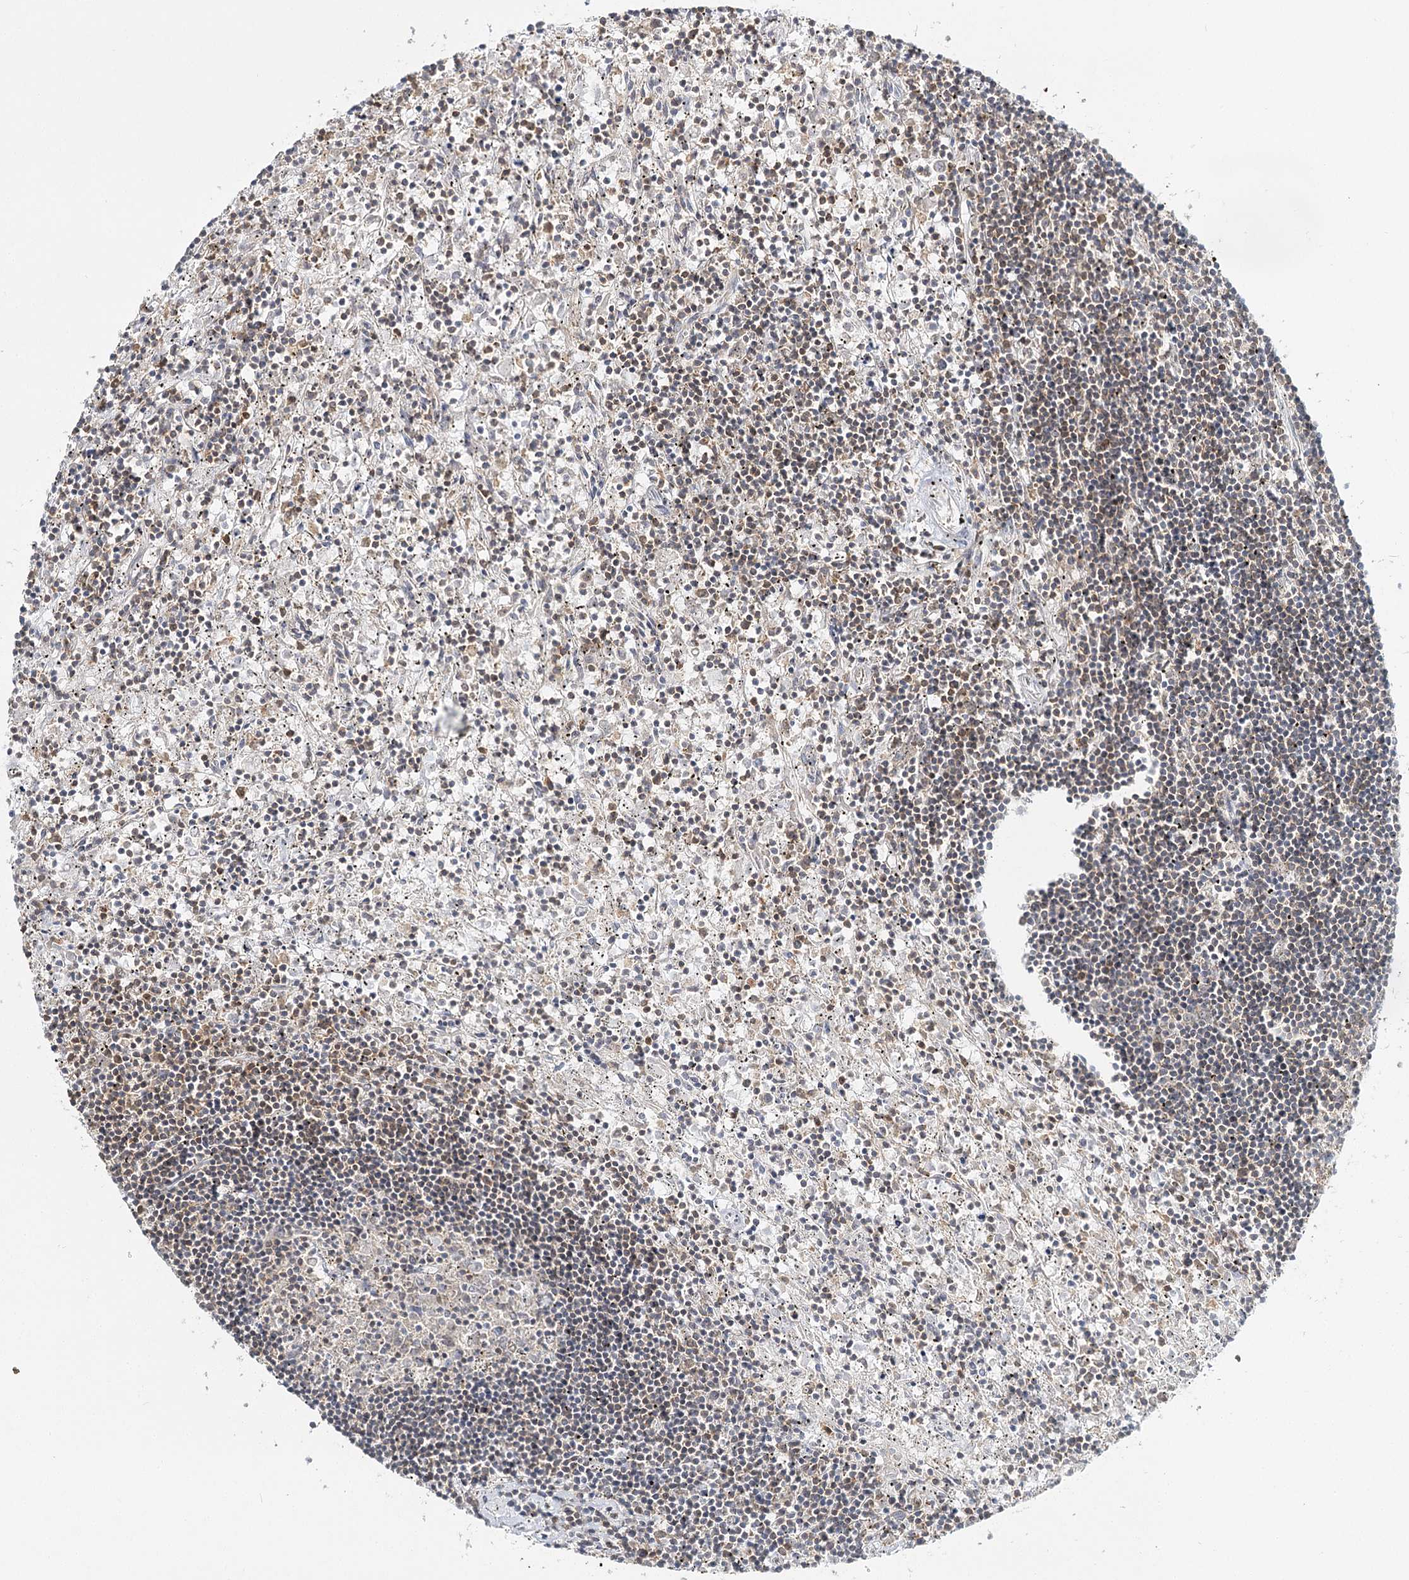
{"staining": {"intensity": "weak", "quantity": "25%-75%", "location": "cytoplasmic/membranous"}, "tissue": "lymphoma", "cell_type": "Tumor cells", "image_type": "cancer", "snomed": [{"axis": "morphology", "description": "Malignant lymphoma, non-Hodgkin's type, Low grade"}, {"axis": "topography", "description": "Spleen"}], "caption": "Immunohistochemical staining of lymphoma displays low levels of weak cytoplasmic/membranous protein positivity in about 25%-75% of tumor cells.", "gene": "FAM120B", "patient": {"sex": "male", "age": 76}}